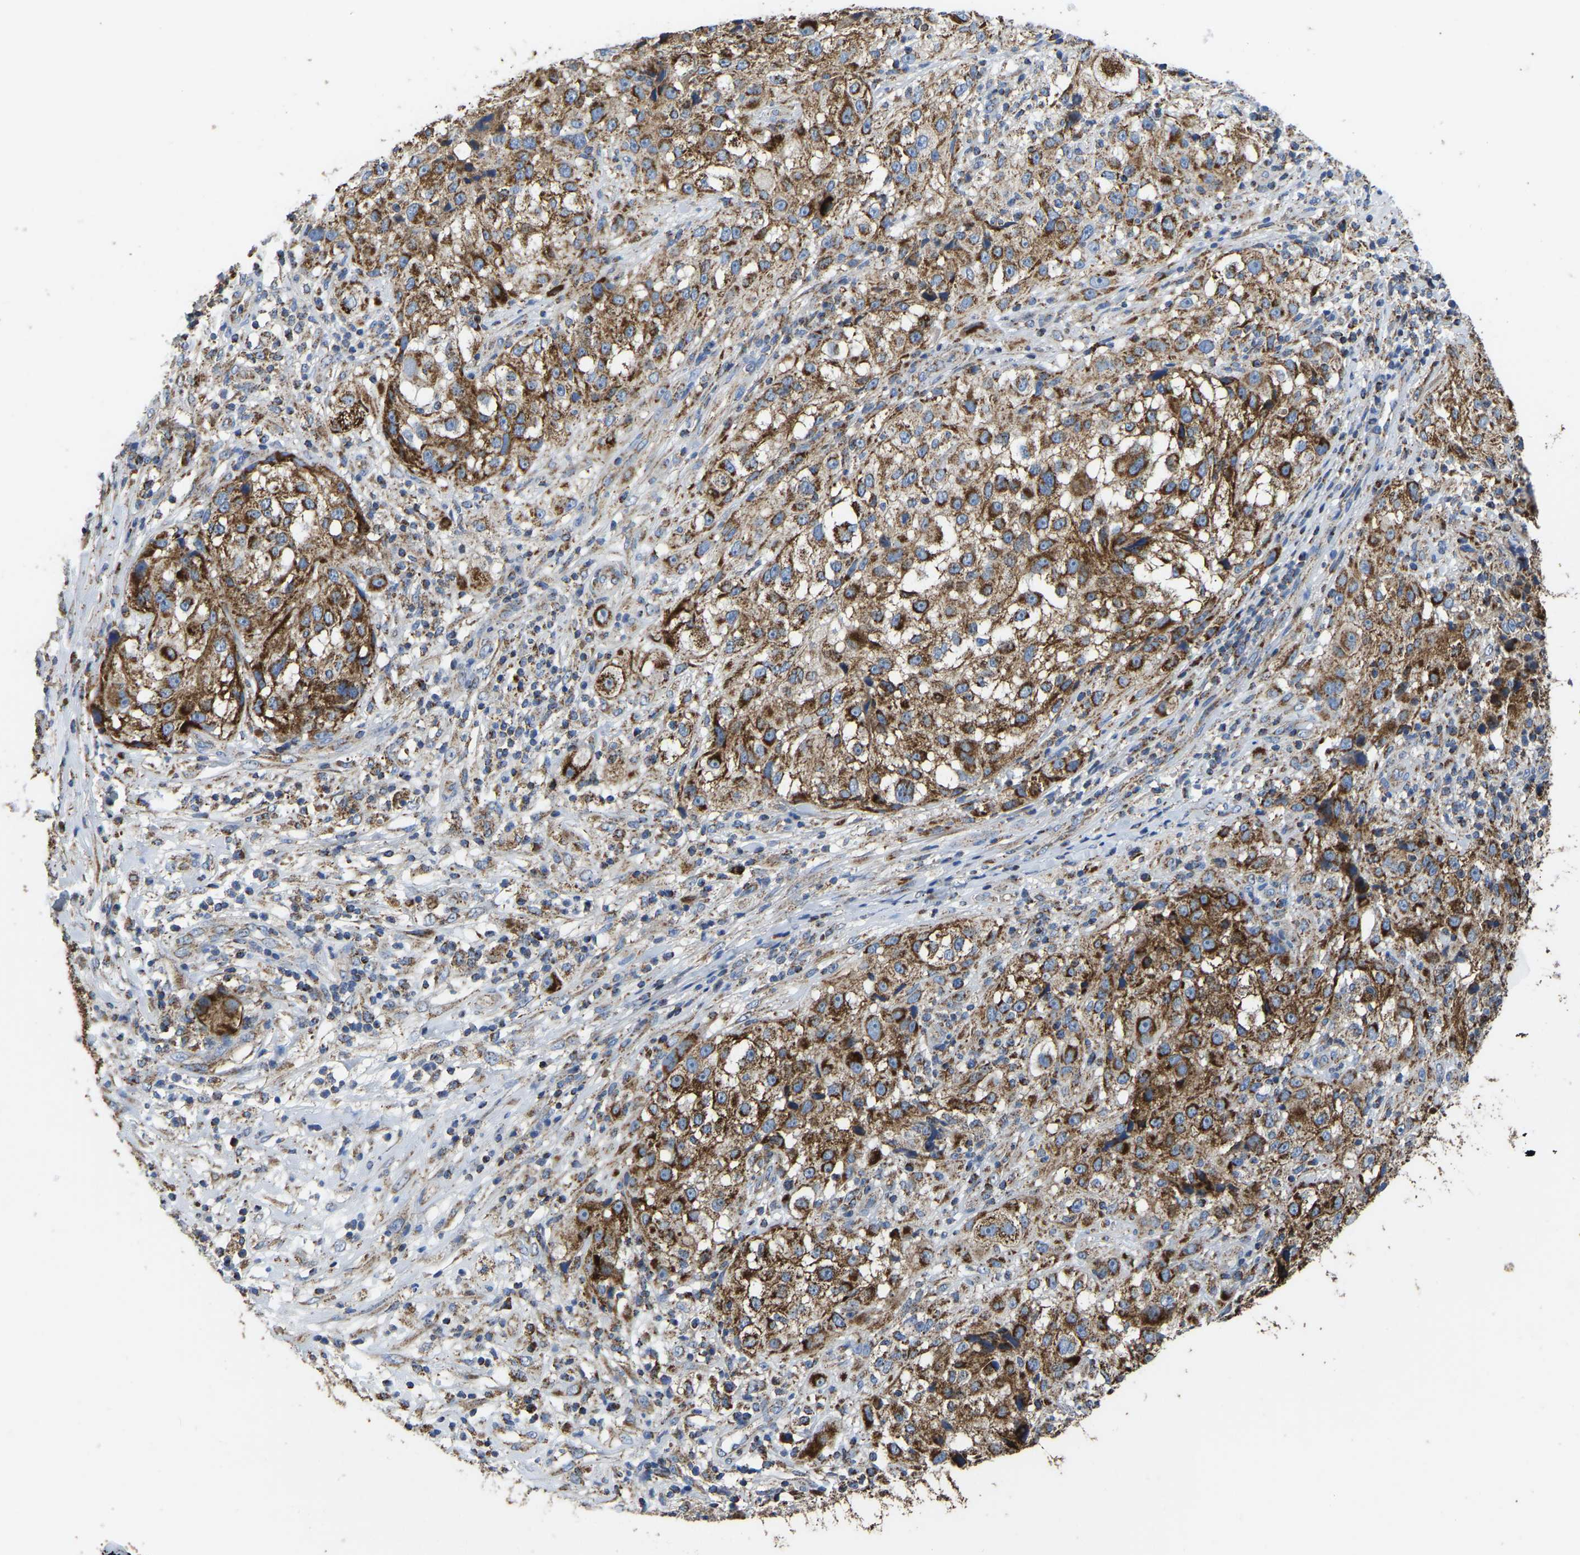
{"staining": {"intensity": "moderate", "quantity": ">75%", "location": "cytoplasmic/membranous"}, "tissue": "melanoma", "cell_type": "Tumor cells", "image_type": "cancer", "snomed": [{"axis": "morphology", "description": "Necrosis, NOS"}, {"axis": "morphology", "description": "Malignant melanoma, NOS"}, {"axis": "topography", "description": "Skin"}], "caption": "A histopathology image of malignant melanoma stained for a protein reveals moderate cytoplasmic/membranous brown staining in tumor cells.", "gene": "ETFA", "patient": {"sex": "female", "age": 87}}